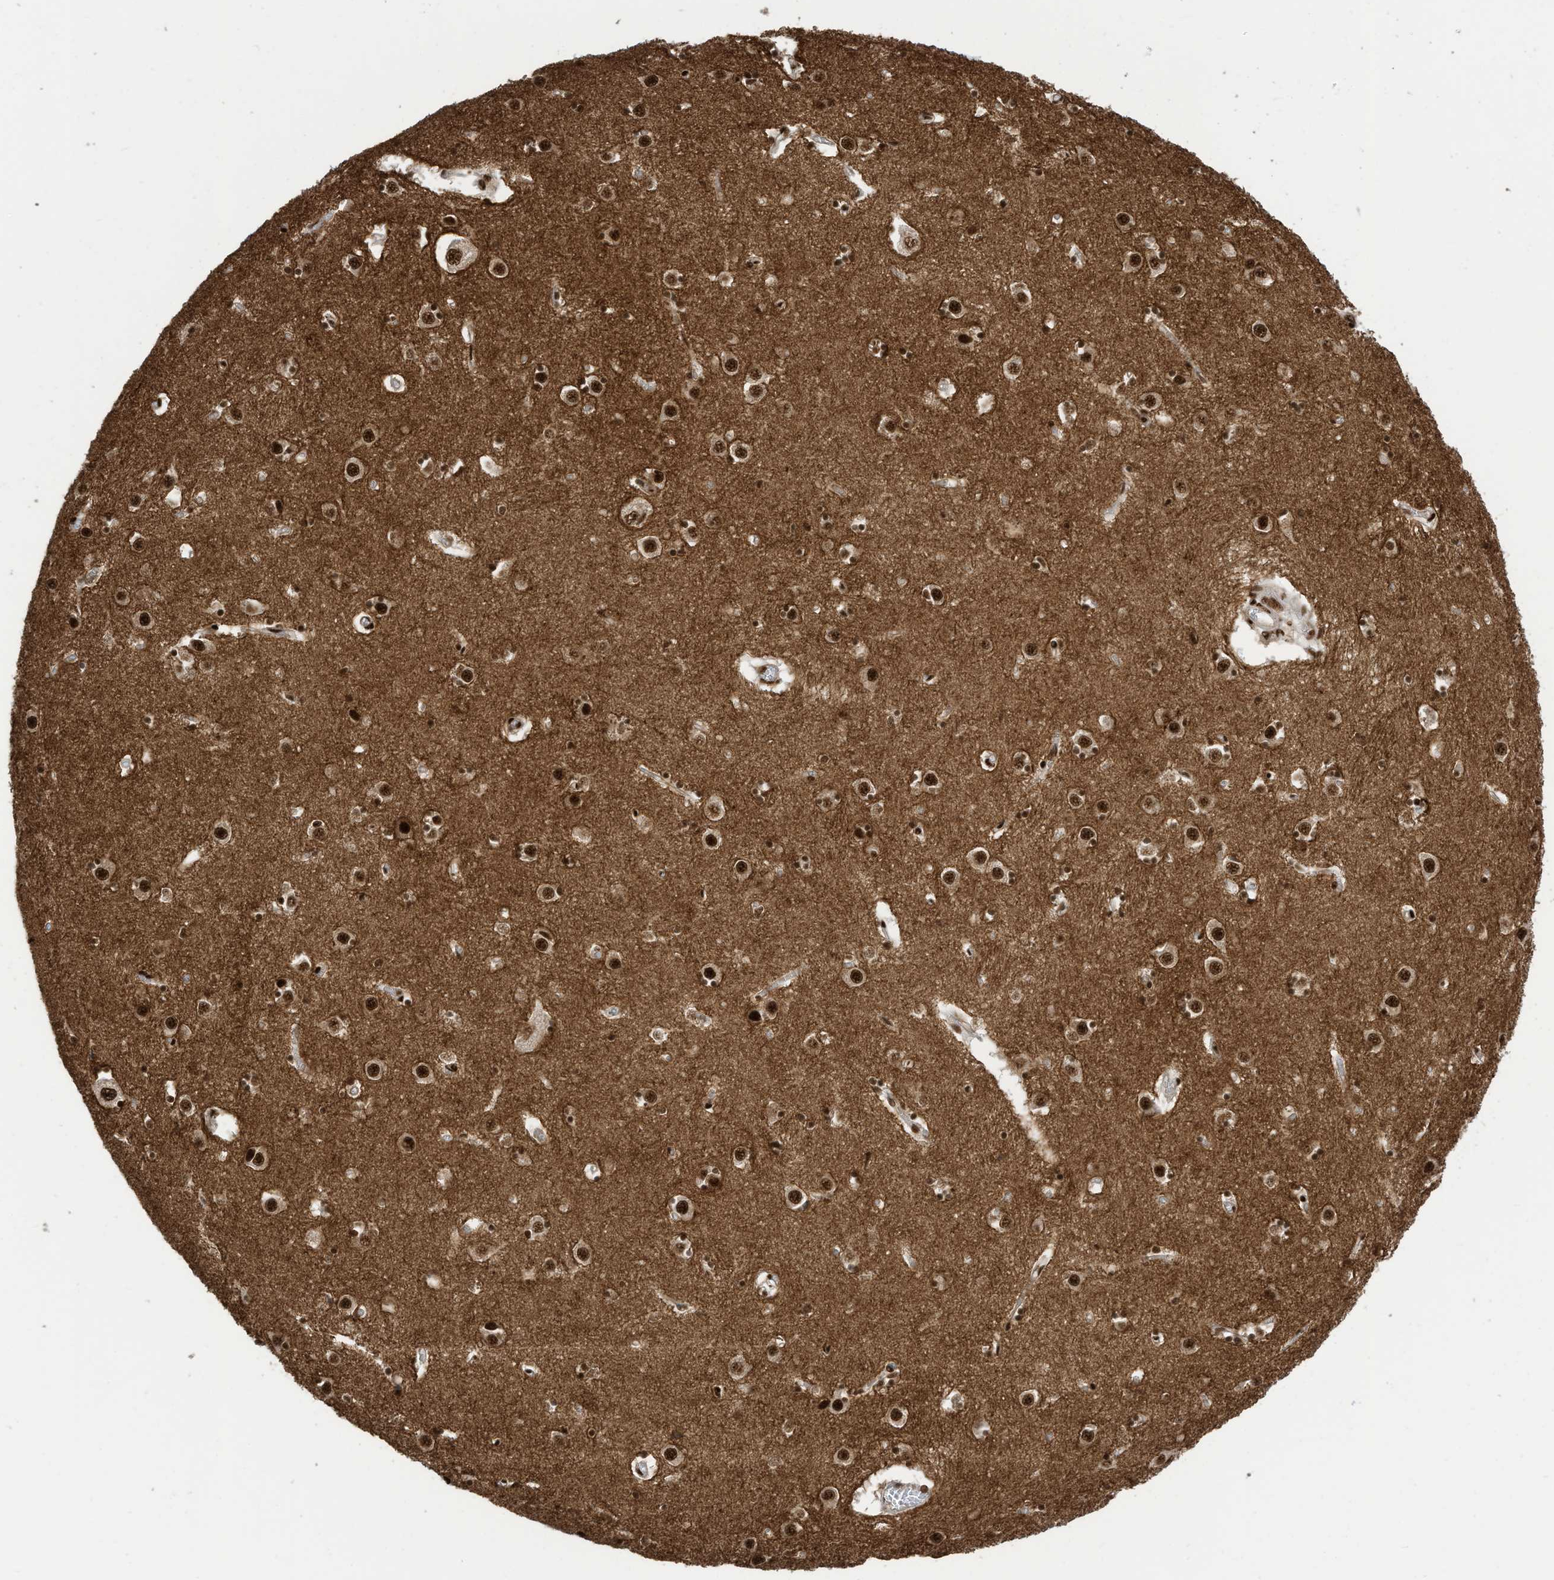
{"staining": {"intensity": "strong", "quantity": "25%-75%", "location": "nuclear"}, "tissue": "caudate", "cell_type": "Glial cells", "image_type": "normal", "snomed": [{"axis": "morphology", "description": "Normal tissue, NOS"}, {"axis": "topography", "description": "Lateral ventricle wall"}], "caption": "The photomicrograph shows staining of benign caudate, revealing strong nuclear protein positivity (brown color) within glial cells.", "gene": "SF3A3", "patient": {"sex": "male", "age": 70}}